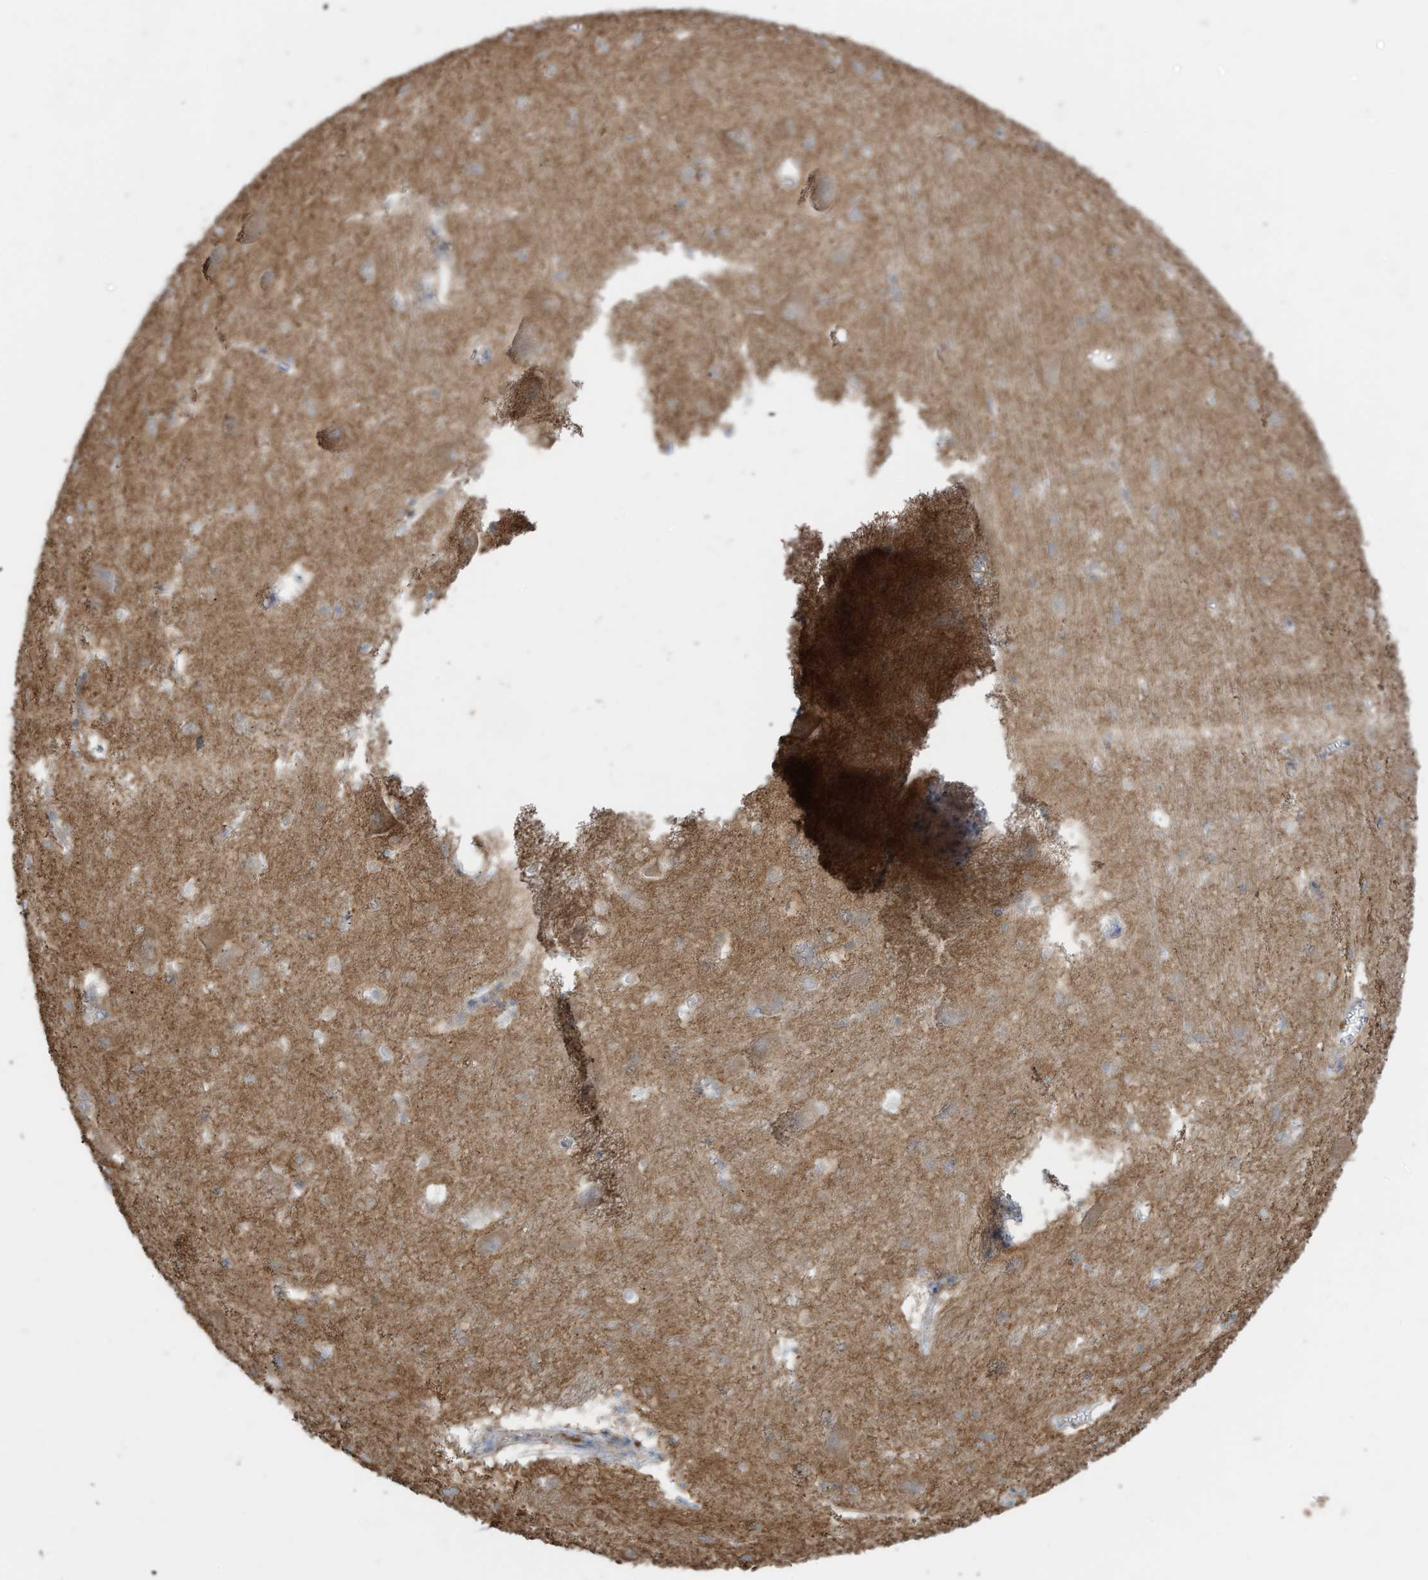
{"staining": {"intensity": "negative", "quantity": "none", "location": "none"}, "tissue": "caudate", "cell_type": "Glial cells", "image_type": "normal", "snomed": [{"axis": "morphology", "description": "Normal tissue, NOS"}, {"axis": "topography", "description": "Lateral ventricle wall"}], "caption": "Photomicrograph shows no protein positivity in glial cells of unremarkable caudate.", "gene": "SLC17A7", "patient": {"sex": "male", "age": 37}}